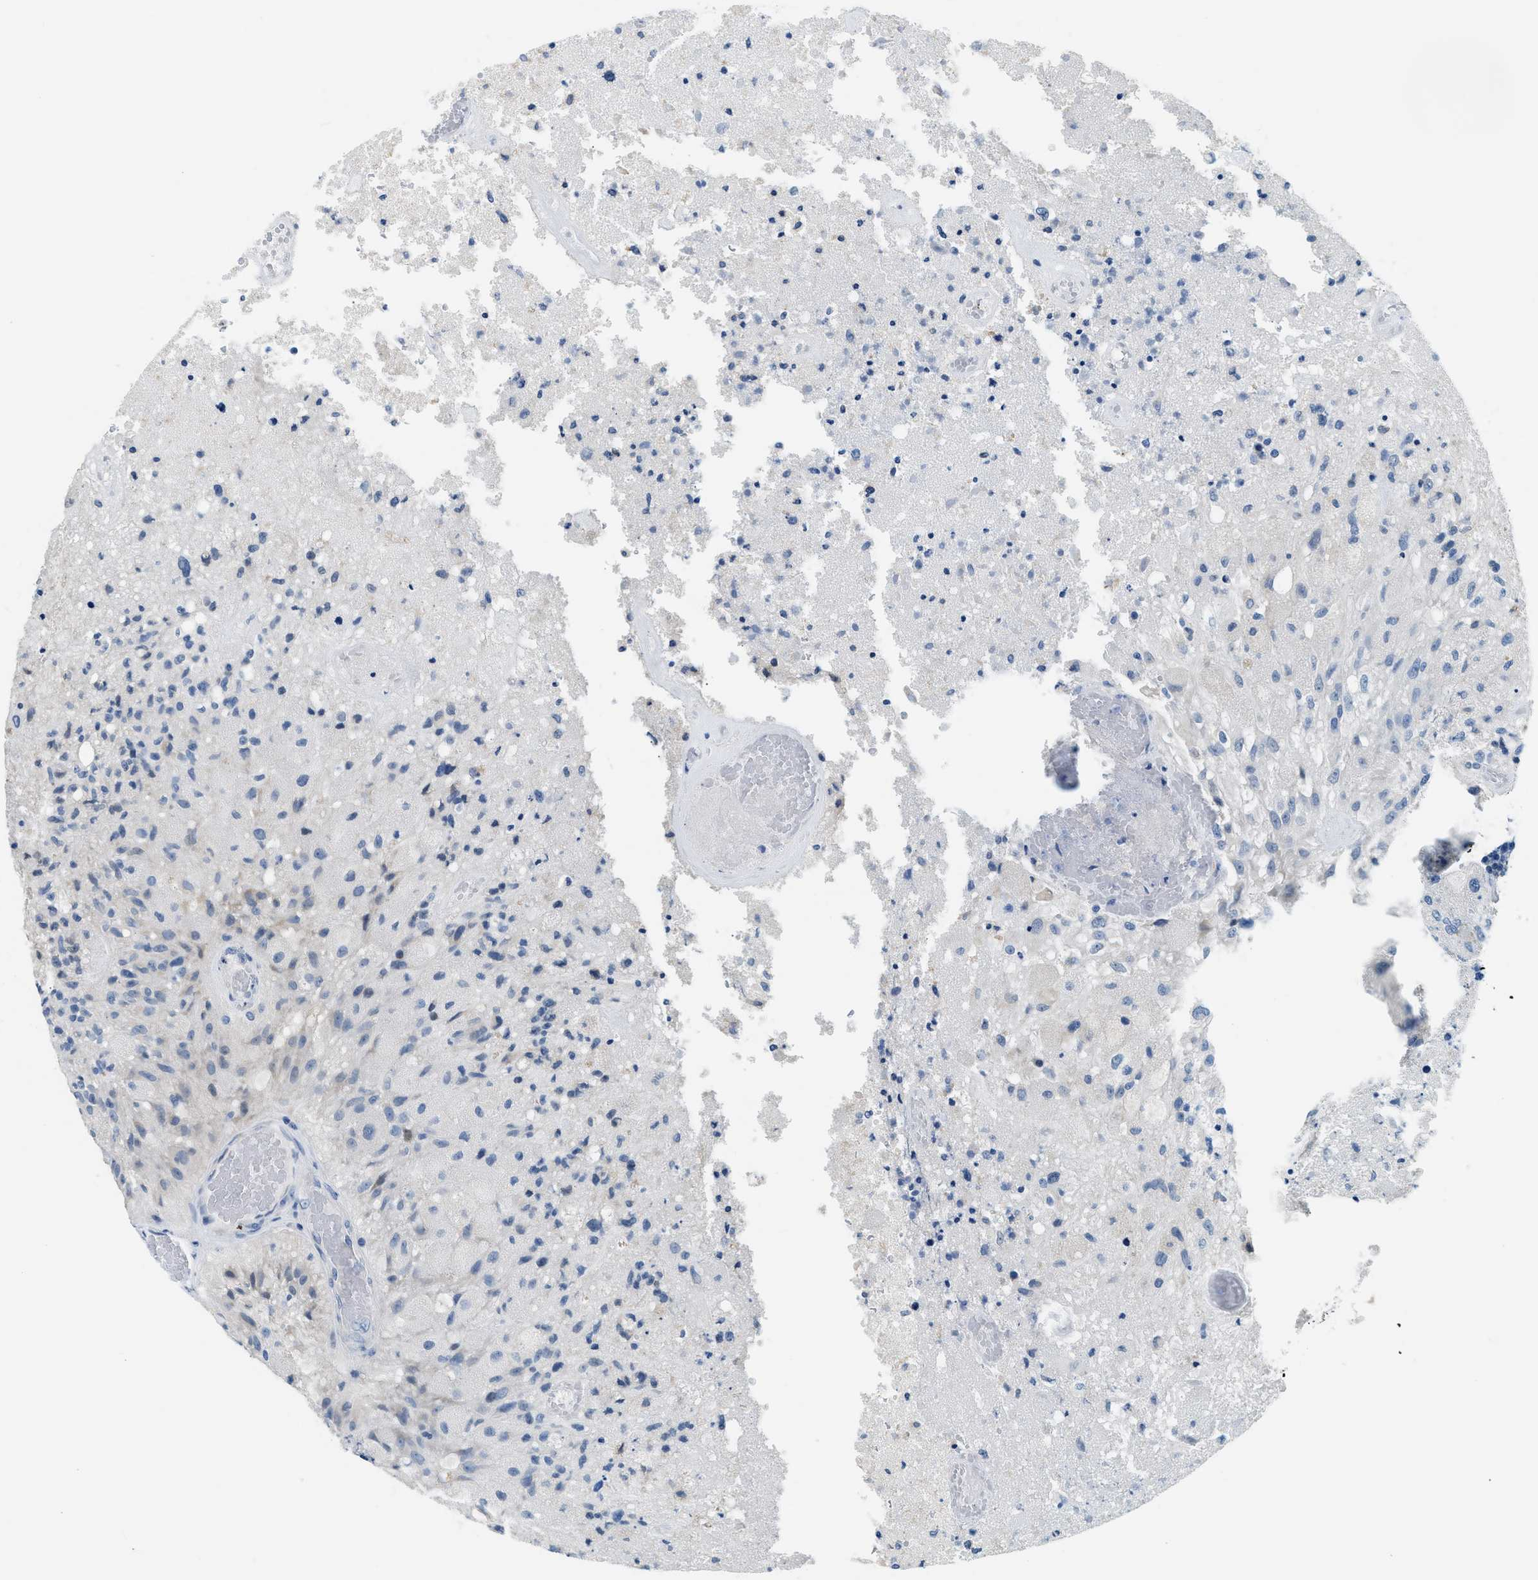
{"staining": {"intensity": "negative", "quantity": "none", "location": "none"}, "tissue": "glioma", "cell_type": "Tumor cells", "image_type": "cancer", "snomed": [{"axis": "morphology", "description": "Normal tissue, NOS"}, {"axis": "morphology", "description": "Glioma, malignant, High grade"}, {"axis": "topography", "description": "Cerebral cortex"}], "caption": "Tumor cells are negative for protein expression in human malignant glioma (high-grade).", "gene": "CLDN18", "patient": {"sex": "male", "age": 77}}